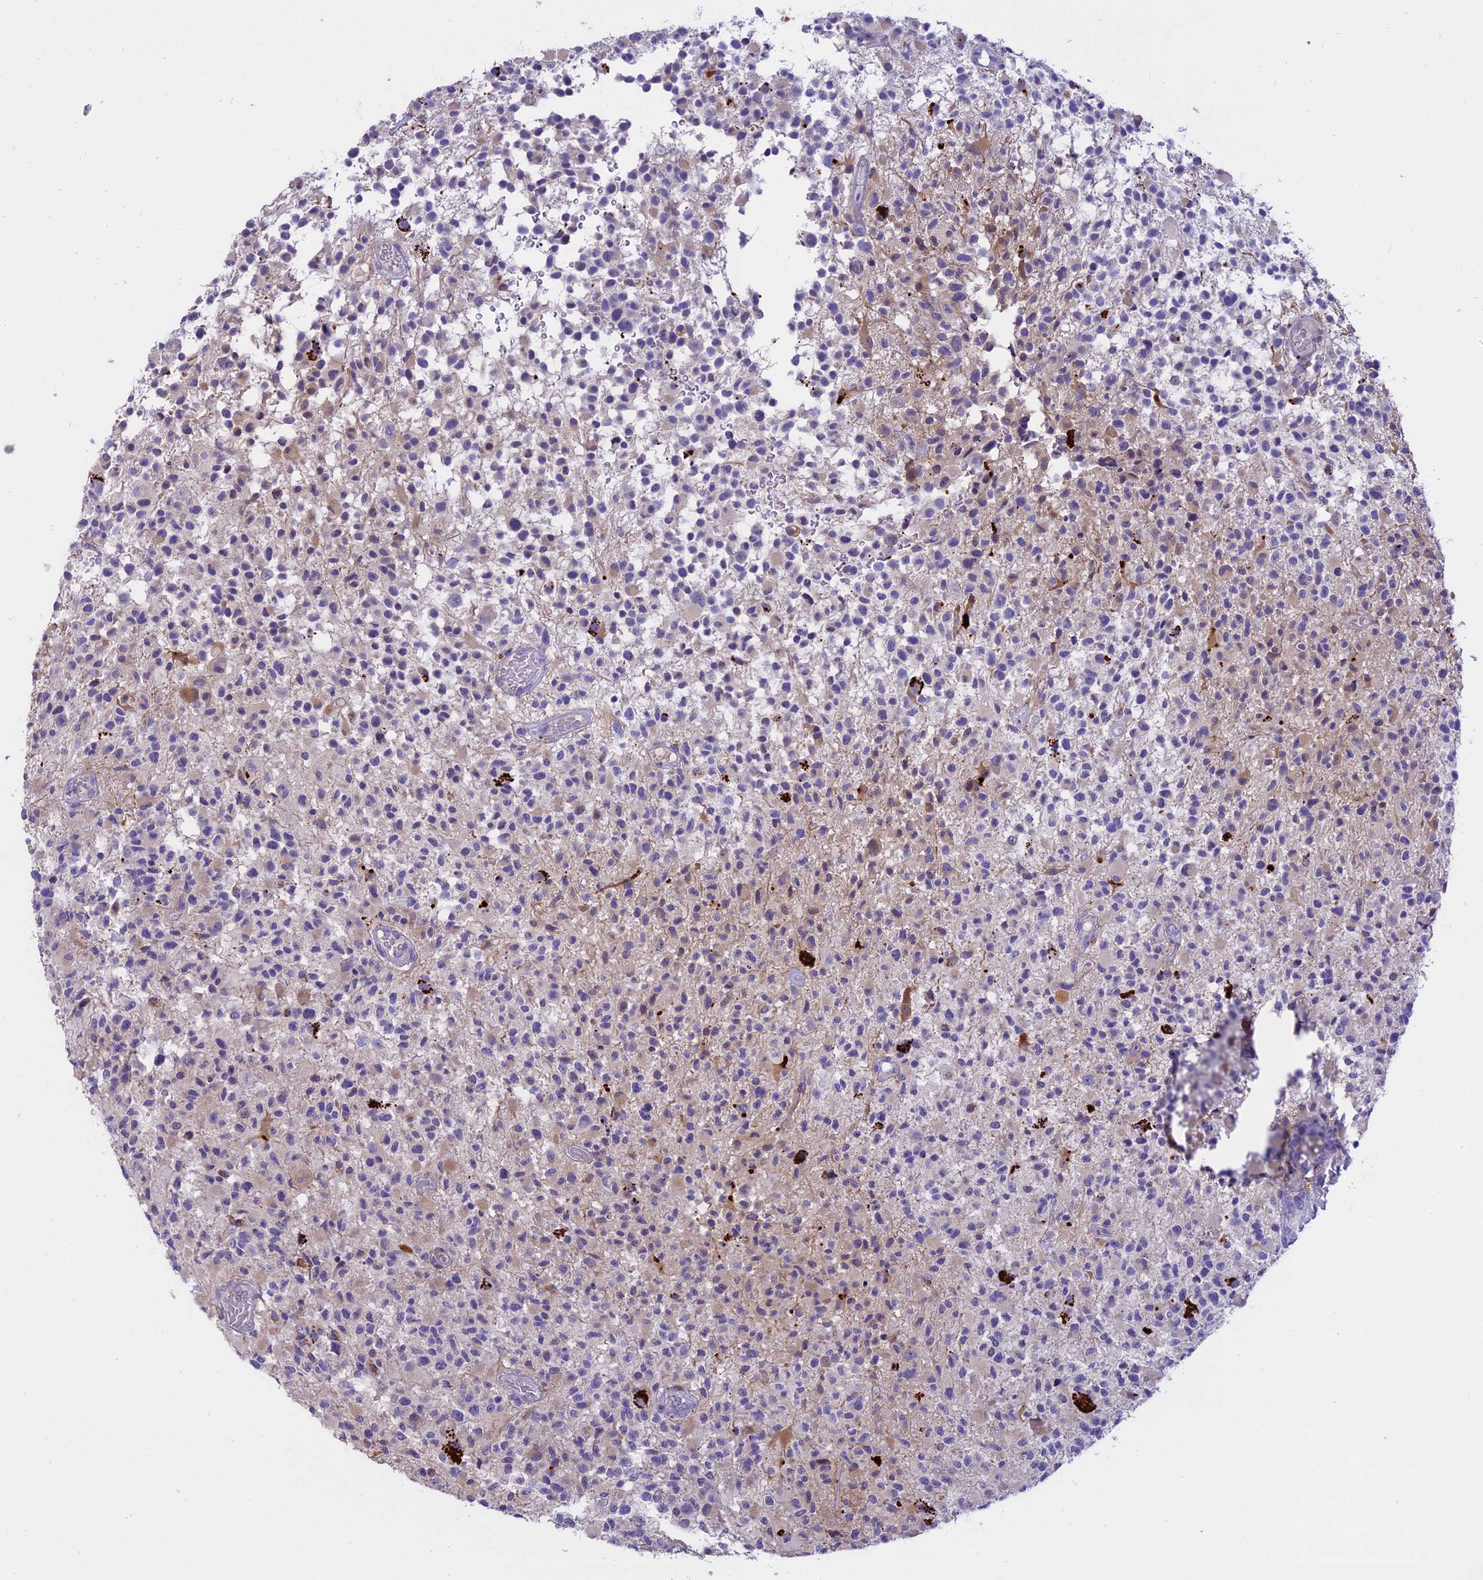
{"staining": {"intensity": "moderate", "quantity": "<25%", "location": "cytoplasmic/membranous"}, "tissue": "glioma", "cell_type": "Tumor cells", "image_type": "cancer", "snomed": [{"axis": "morphology", "description": "Glioma, malignant, High grade"}, {"axis": "morphology", "description": "Glioblastoma, NOS"}, {"axis": "topography", "description": "Brain"}], "caption": "A histopathology image of human glioma stained for a protein shows moderate cytoplasmic/membranous brown staining in tumor cells.", "gene": "LYPD6", "patient": {"sex": "male", "age": 60}}